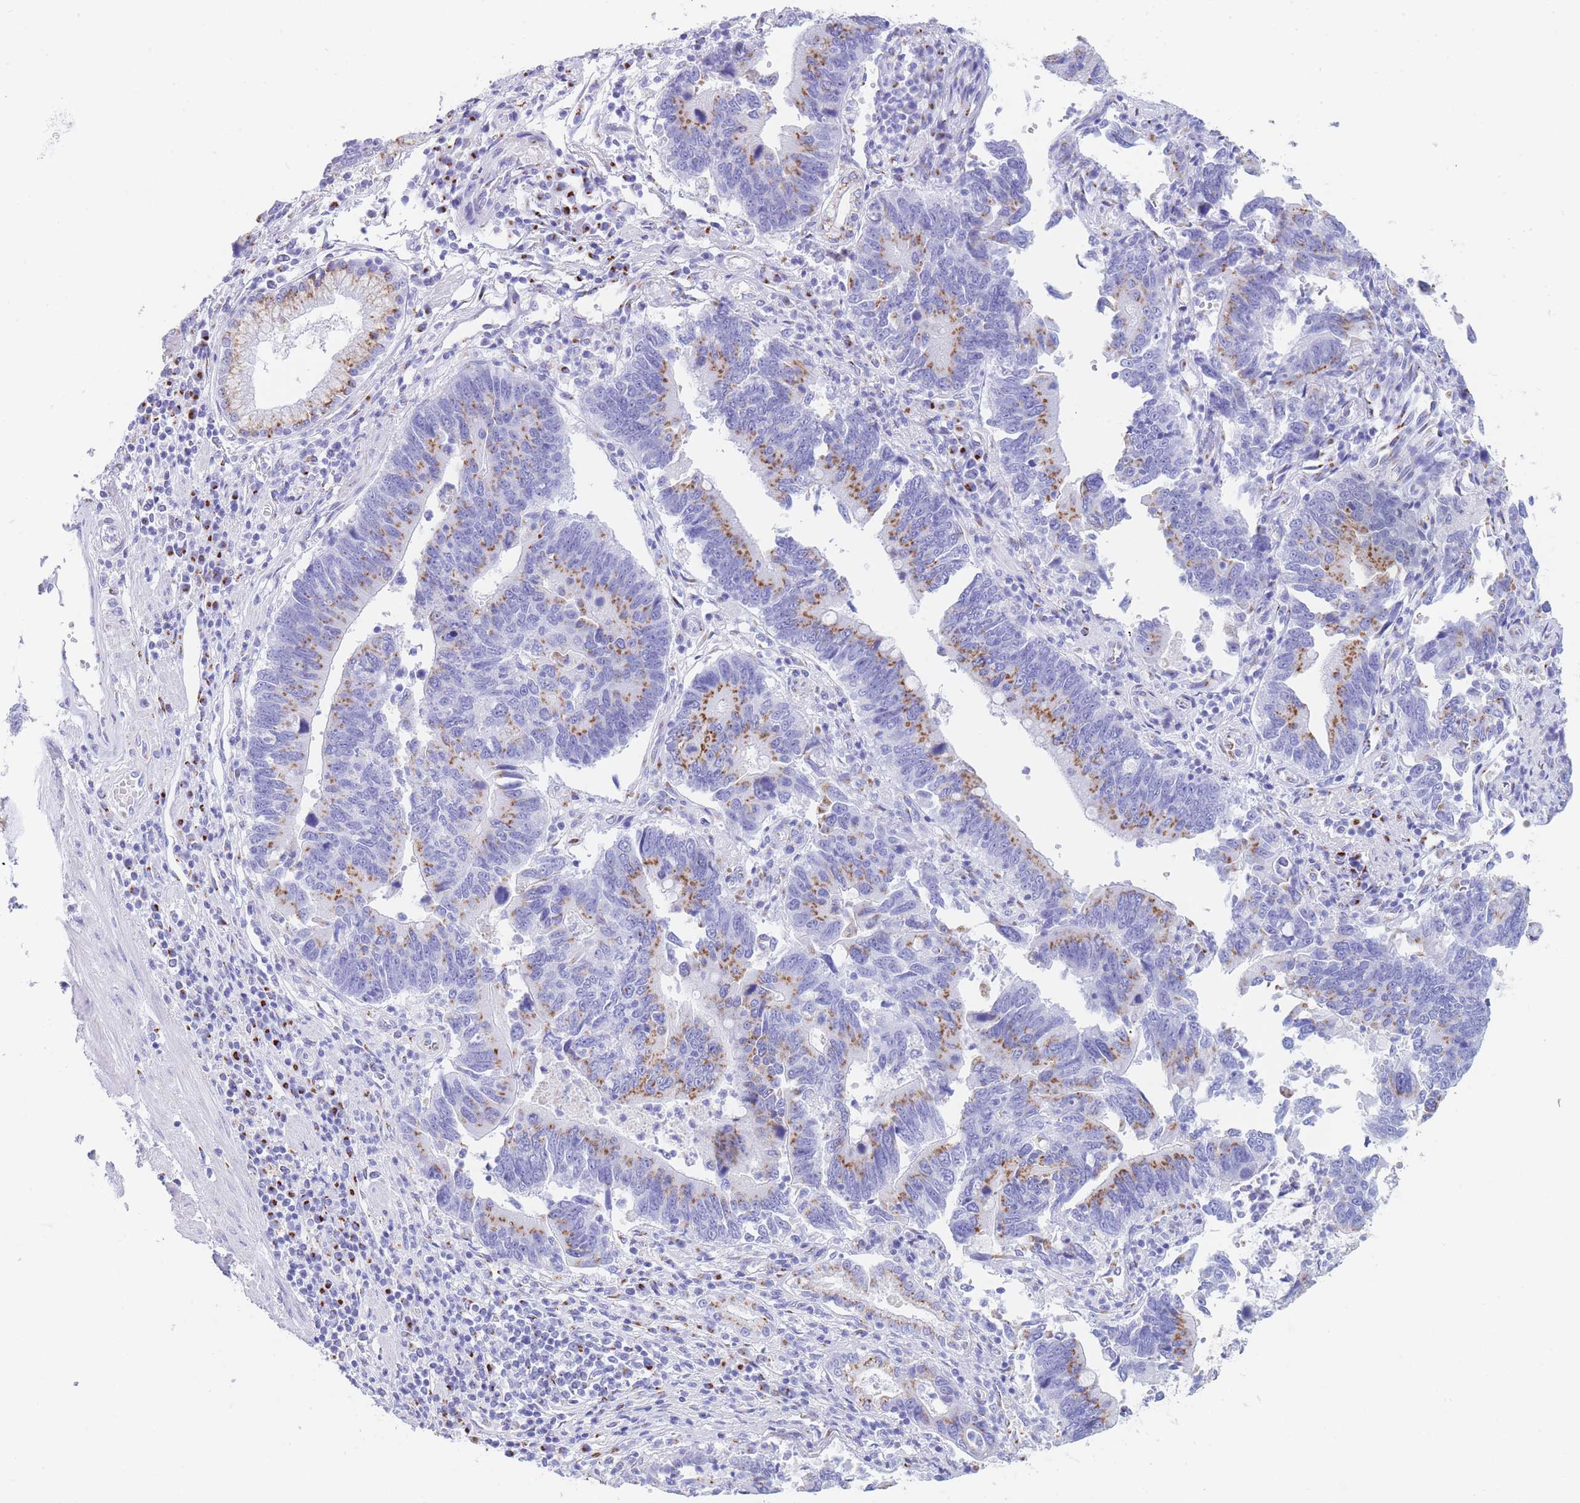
{"staining": {"intensity": "moderate", "quantity": "25%-75%", "location": "cytoplasmic/membranous"}, "tissue": "stomach cancer", "cell_type": "Tumor cells", "image_type": "cancer", "snomed": [{"axis": "morphology", "description": "Adenocarcinoma, NOS"}, {"axis": "topography", "description": "Stomach"}], "caption": "This image exhibits IHC staining of human stomach cancer (adenocarcinoma), with medium moderate cytoplasmic/membranous positivity in approximately 25%-75% of tumor cells.", "gene": "FAM3C", "patient": {"sex": "male", "age": 59}}